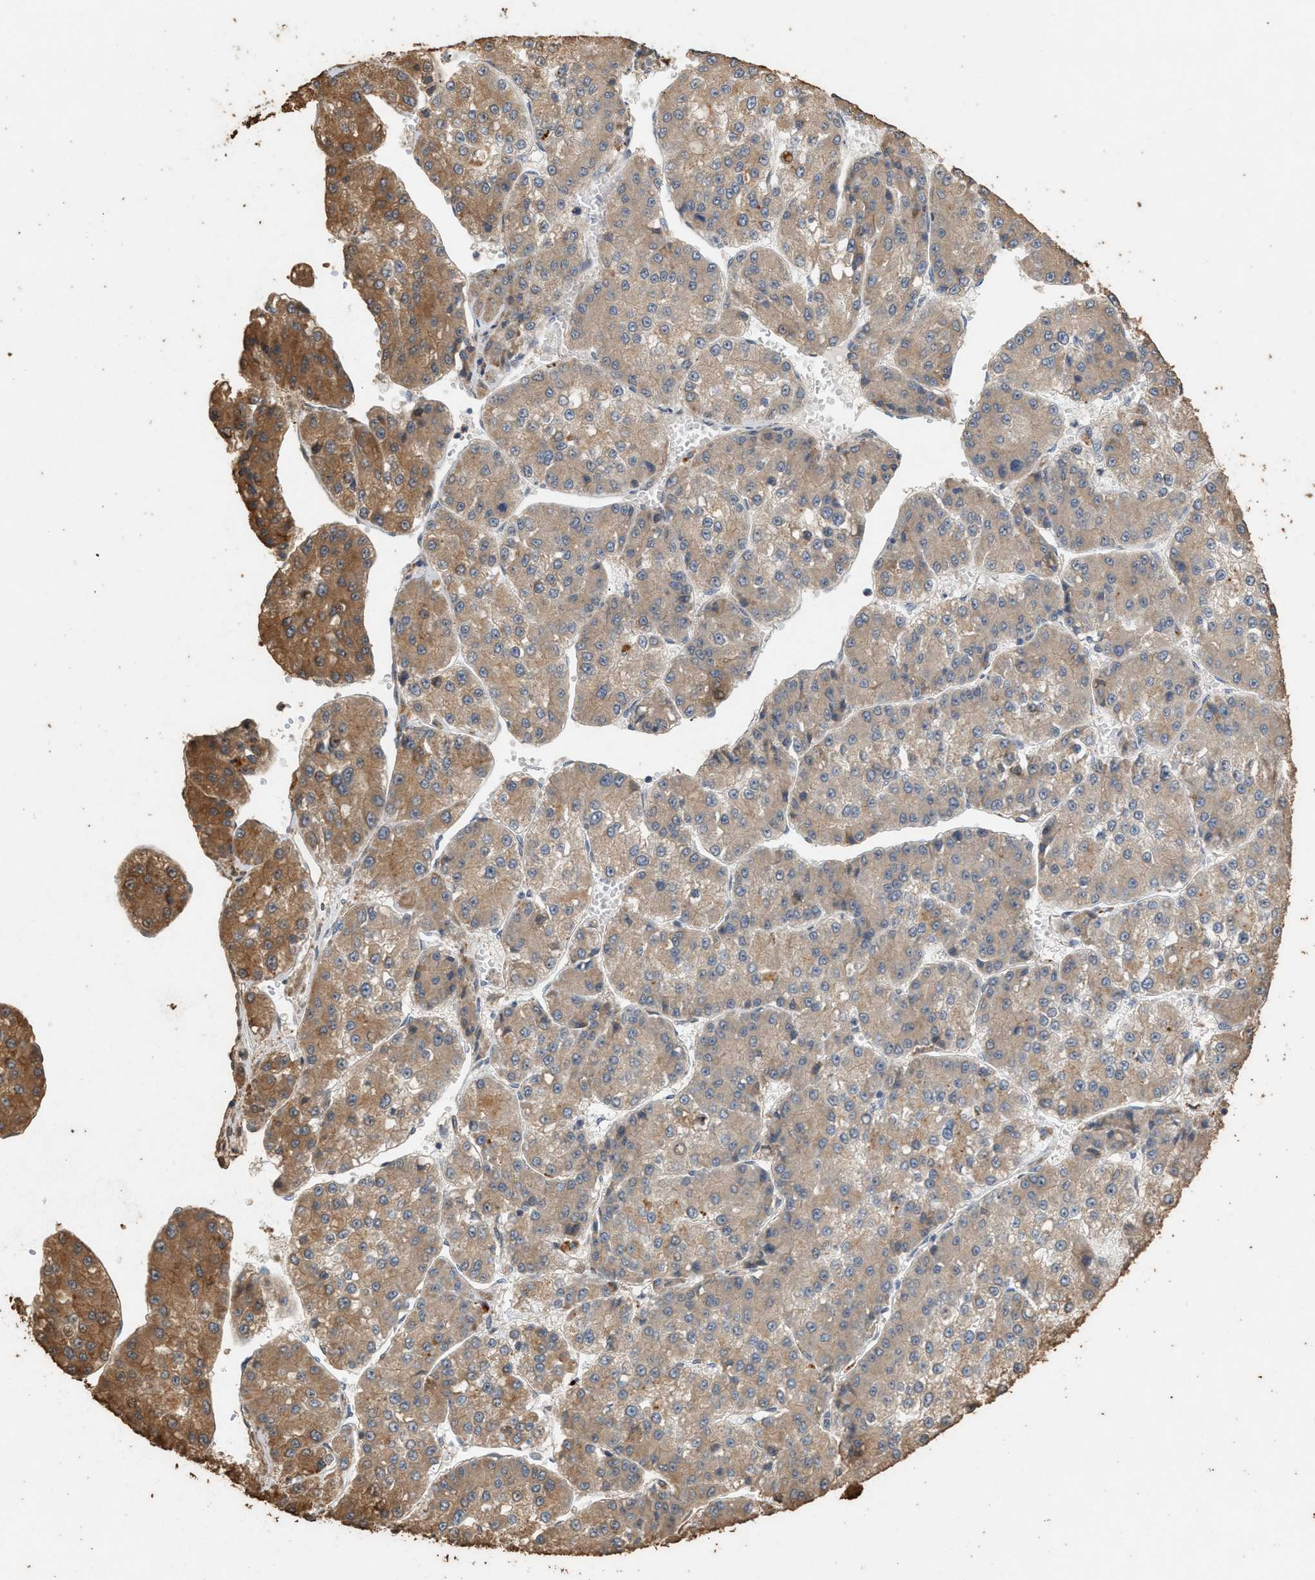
{"staining": {"intensity": "moderate", "quantity": "25%-75%", "location": "cytoplasmic/membranous"}, "tissue": "liver cancer", "cell_type": "Tumor cells", "image_type": "cancer", "snomed": [{"axis": "morphology", "description": "Carcinoma, Hepatocellular, NOS"}, {"axis": "topography", "description": "Liver"}], "caption": "Immunohistochemical staining of human liver hepatocellular carcinoma reveals moderate cytoplasmic/membranous protein positivity in approximately 25%-75% of tumor cells.", "gene": "DCAF7", "patient": {"sex": "female", "age": 73}}